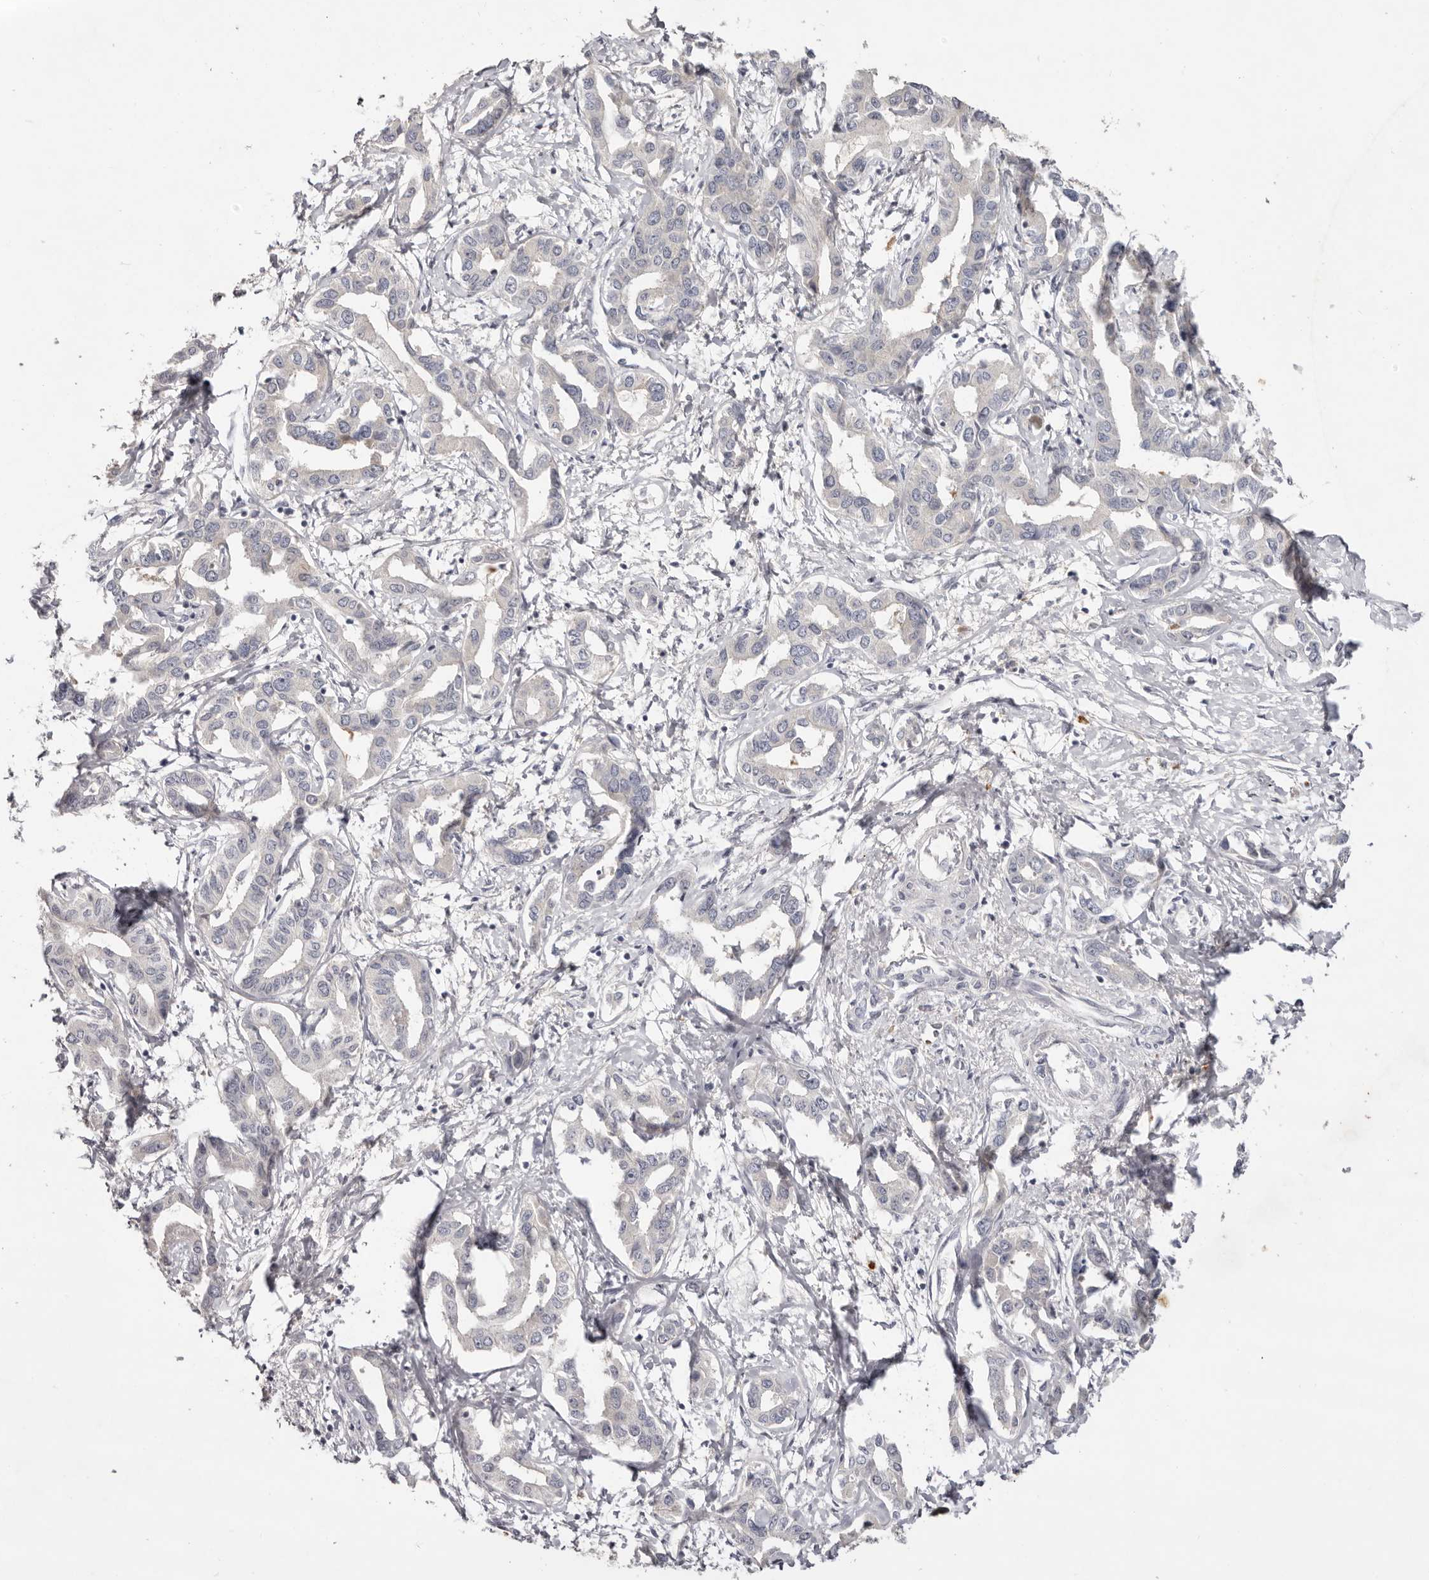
{"staining": {"intensity": "negative", "quantity": "none", "location": "none"}, "tissue": "liver cancer", "cell_type": "Tumor cells", "image_type": "cancer", "snomed": [{"axis": "morphology", "description": "Cholangiocarcinoma"}, {"axis": "topography", "description": "Liver"}], "caption": "High power microscopy micrograph of an immunohistochemistry (IHC) micrograph of liver cancer, revealing no significant staining in tumor cells.", "gene": "SCUBE2", "patient": {"sex": "male", "age": 59}}